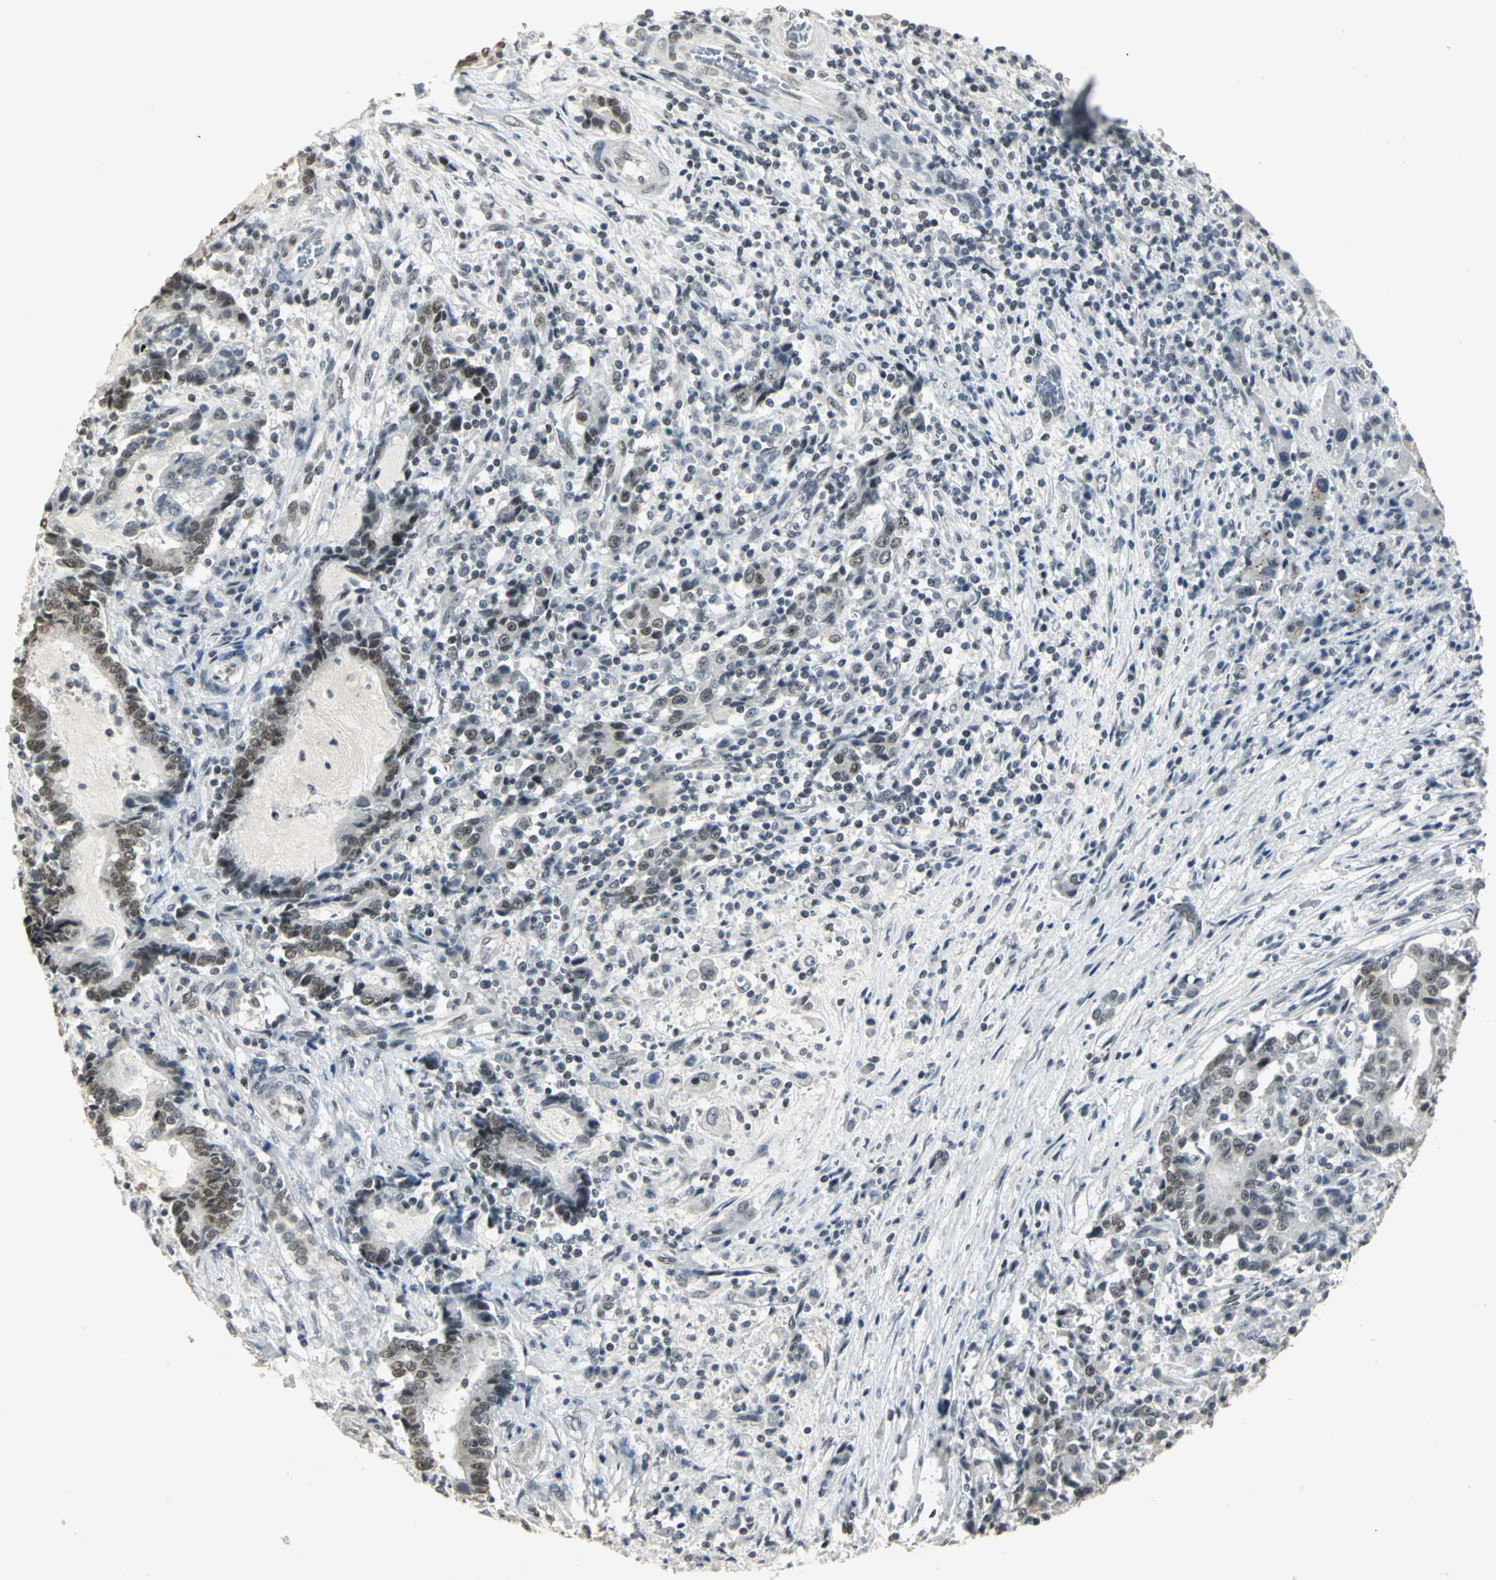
{"staining": {"intensity": "strong", "quantity": ">75%", "location": "nuclear"}, "tissue": "liver cancer", "cell_type": "Tumor cells", "image_type": "cancer", "snomed": [{"axis": "morphology", "description": "Cholangiocarcinoma"}, {"axis": "topography", "description": "Liver"}], "caption": "Strong nuclear positivity is appreciated in about >75% of tumor cells in cholangiocarcinoma (liver). The staining was performed using DAB to visualize the protein expression in brown, while the nuclei were stained in blue with hematoxylin (Magnification: 20x).", "gene": "CBX3", "patient": {"sex": "male", "age": 57}}